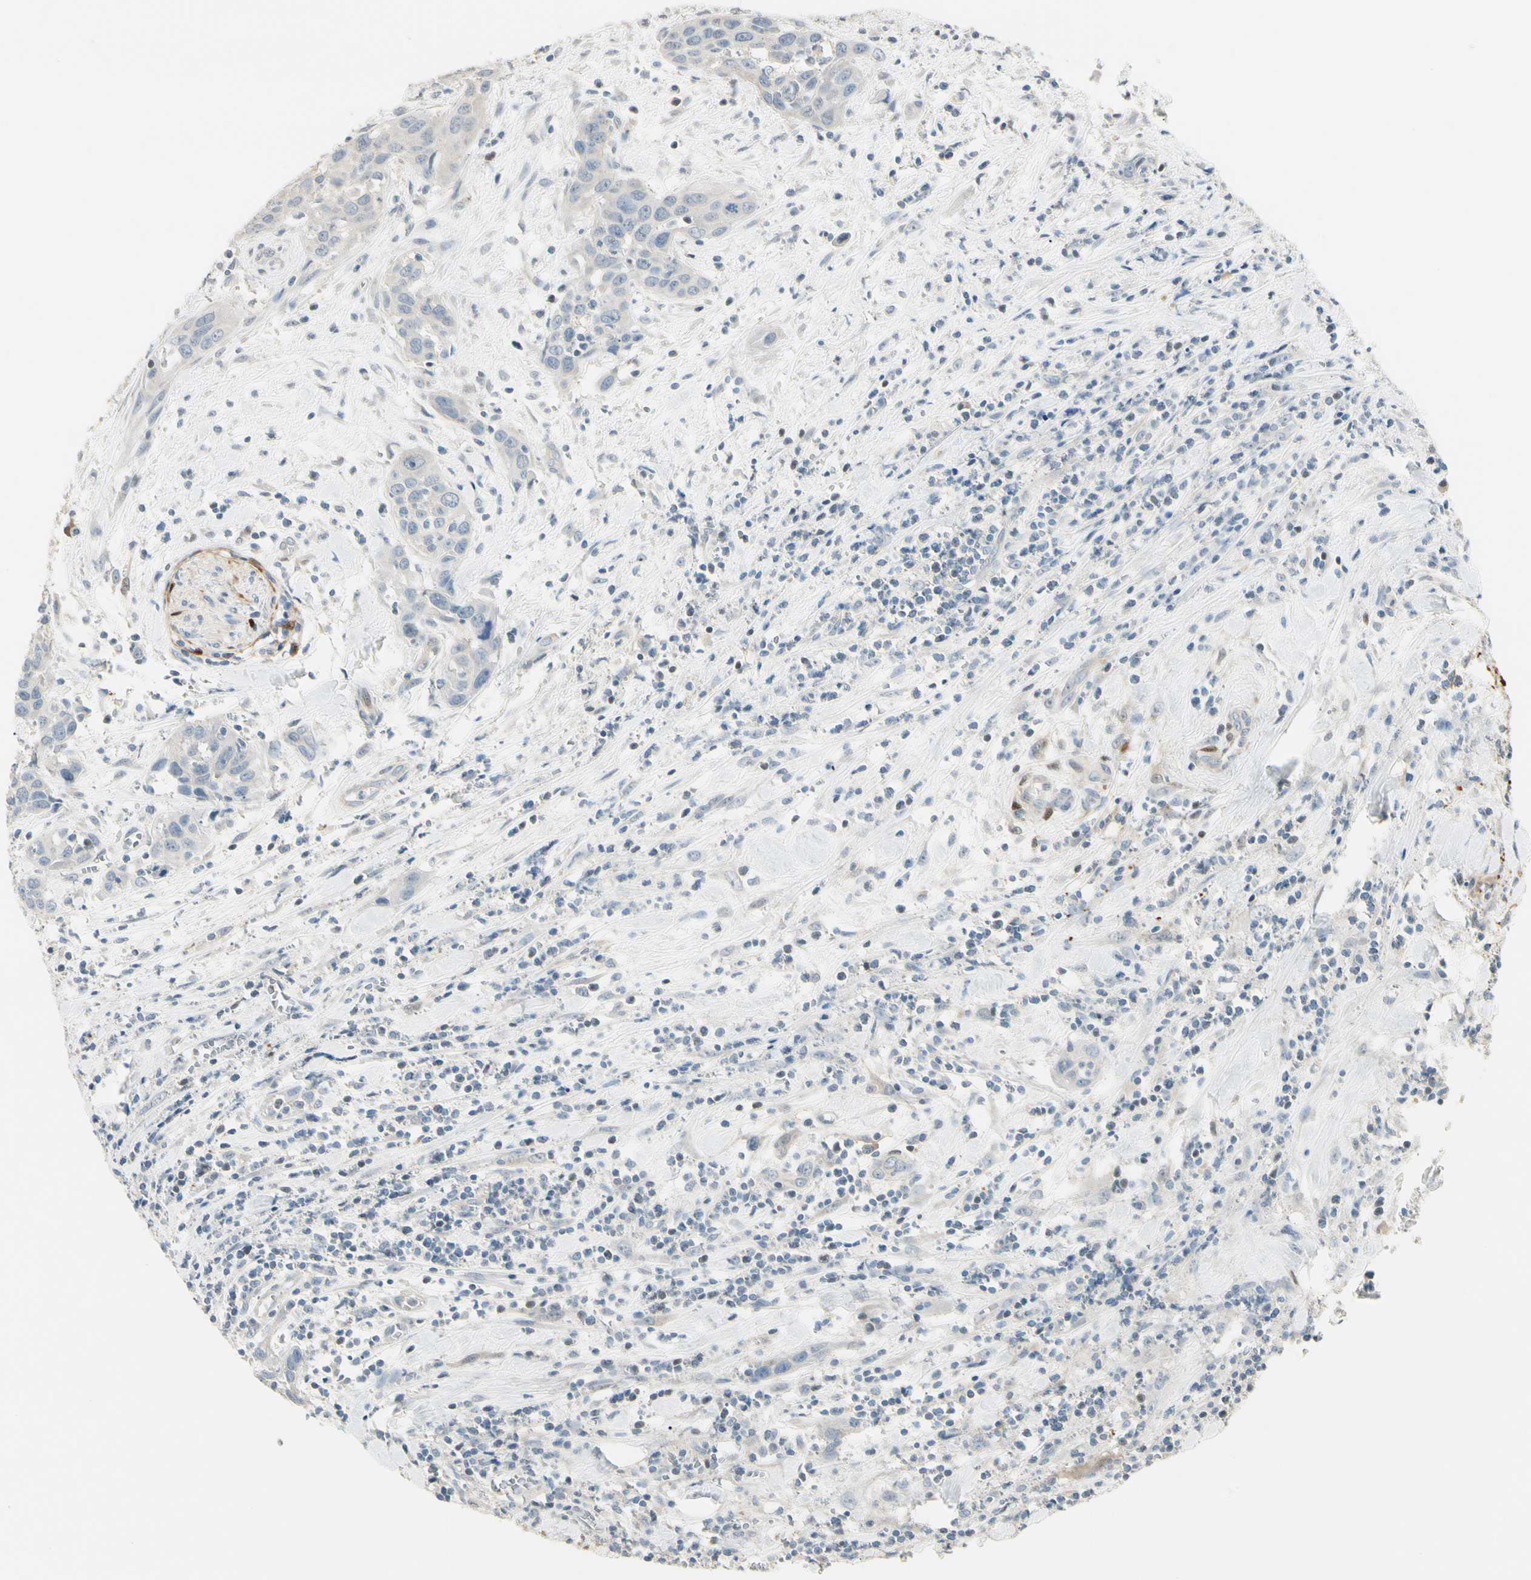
{"staining": {"intensity": "negative", "quantity": "none", "location": "none"}, "tissue": "head and neck cancer", "cell_type": "Tumor cells", "image_type": "cancer", "snomed": [{"axis": "morphology", "description": "Squamous cell carcinoma, NOS"}, {"axis": "topography", "description": "Oral tissue"}, {"axis": "topography", "description": "Head-Neck"}], "caption": "DAB immunohistochemical staining of head and neck cancer demonstrates no significant staining in tumor cells.", "gene": "GNE", "patient": {"sex": "female", "age": 50}}